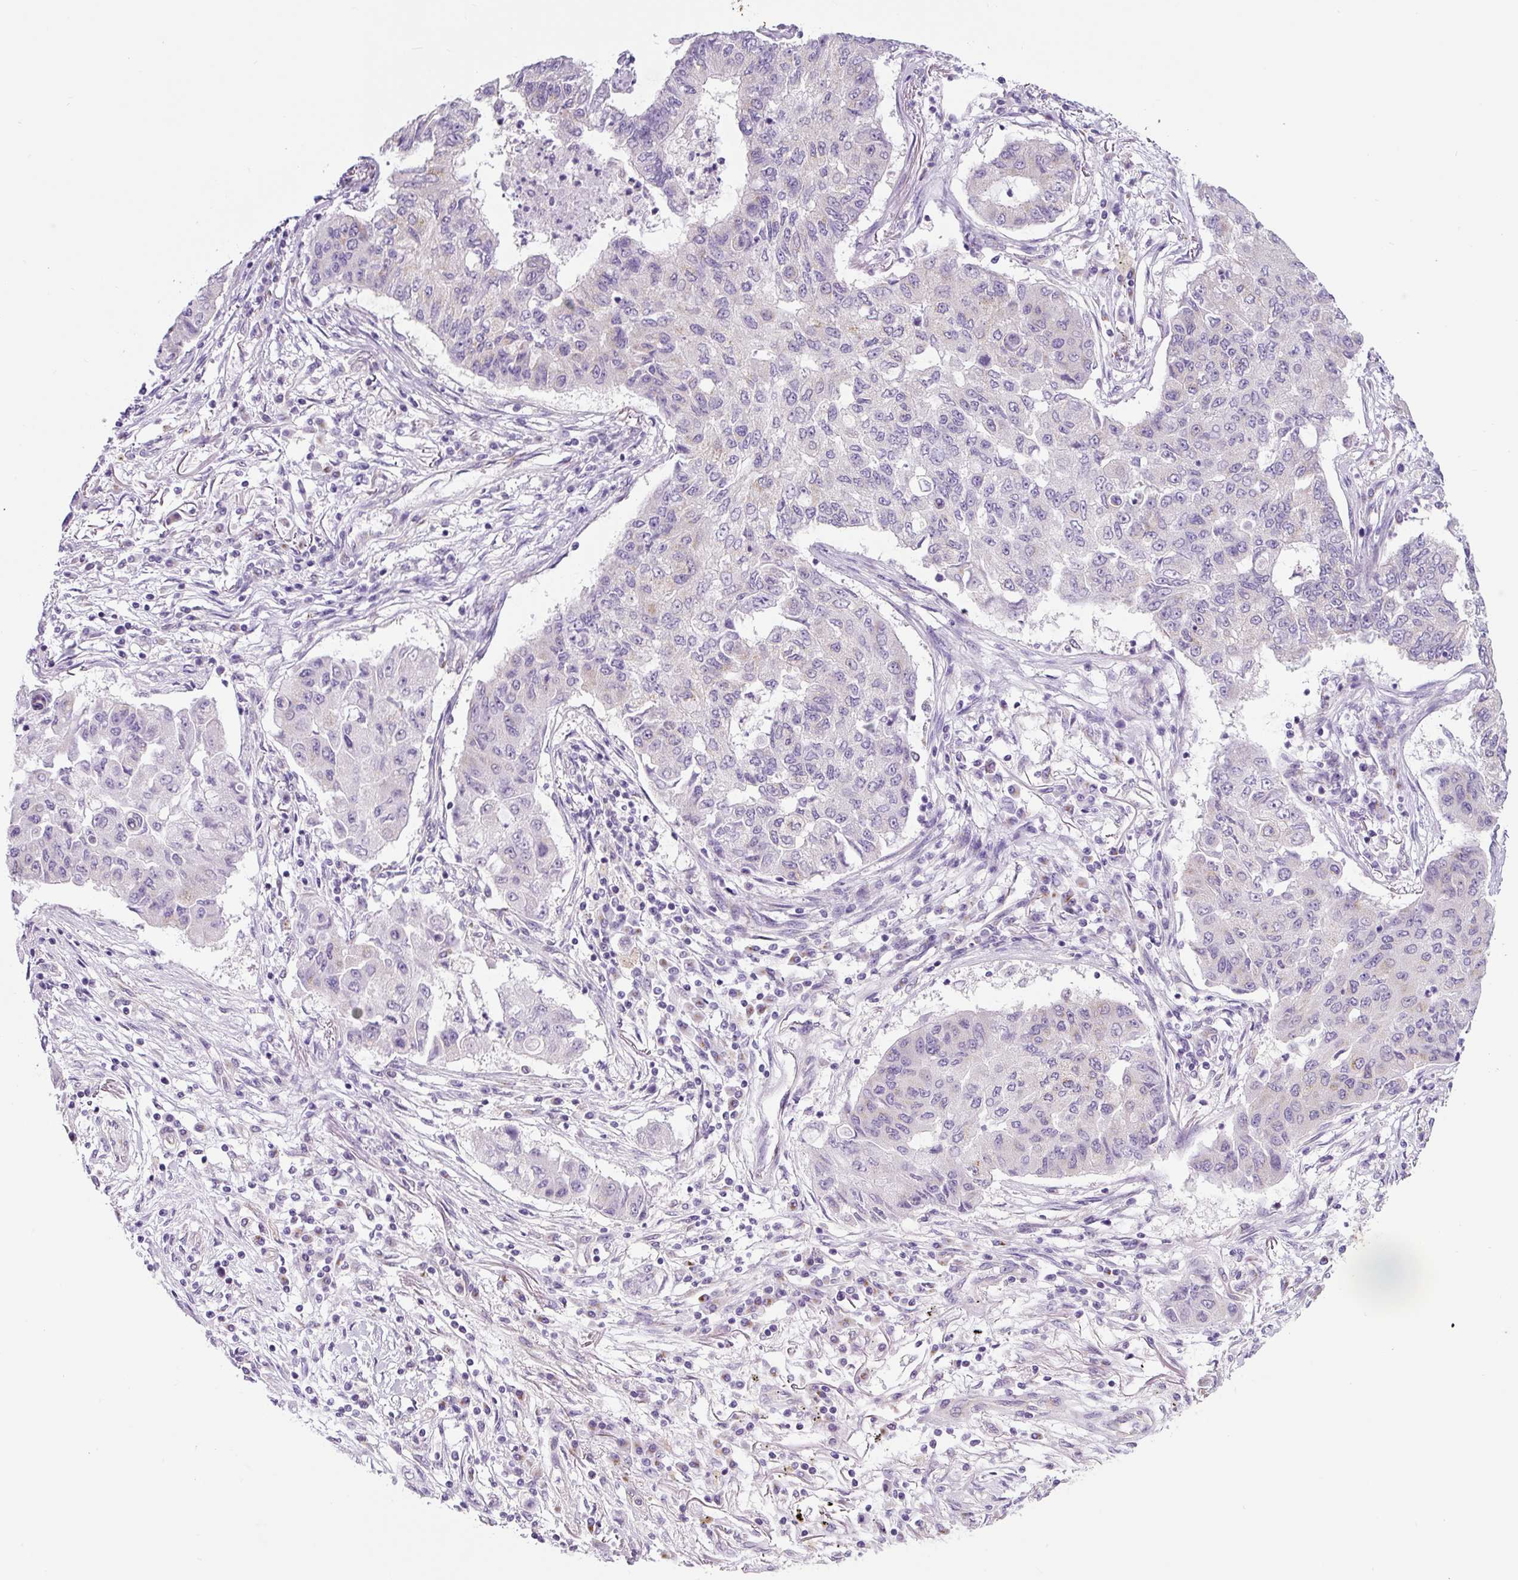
{"staining": {"intensity": "negative", "quantity": "none", "location": "none"}, "tissue": "lung cancer", "cell_type": "Tumor cells", "image_type": "cancer", "snomed": [{"axis": "morphology", "description": "Squamous cell carcinoma, NOS"}, {"axis": "topography", "description": "Lung"}], "caption": "The IHC histopathology image has no significant positivity in tumor cells of lung cancer (squamous cell carcinoma) tissue. Brightfield microscopy of immunohistochemistry stained with DAB (brown) and hematoxylin (blue), captured at high magnification.", "gene": "GORASP1", "patient": {"sex": "male", "age": 74}}